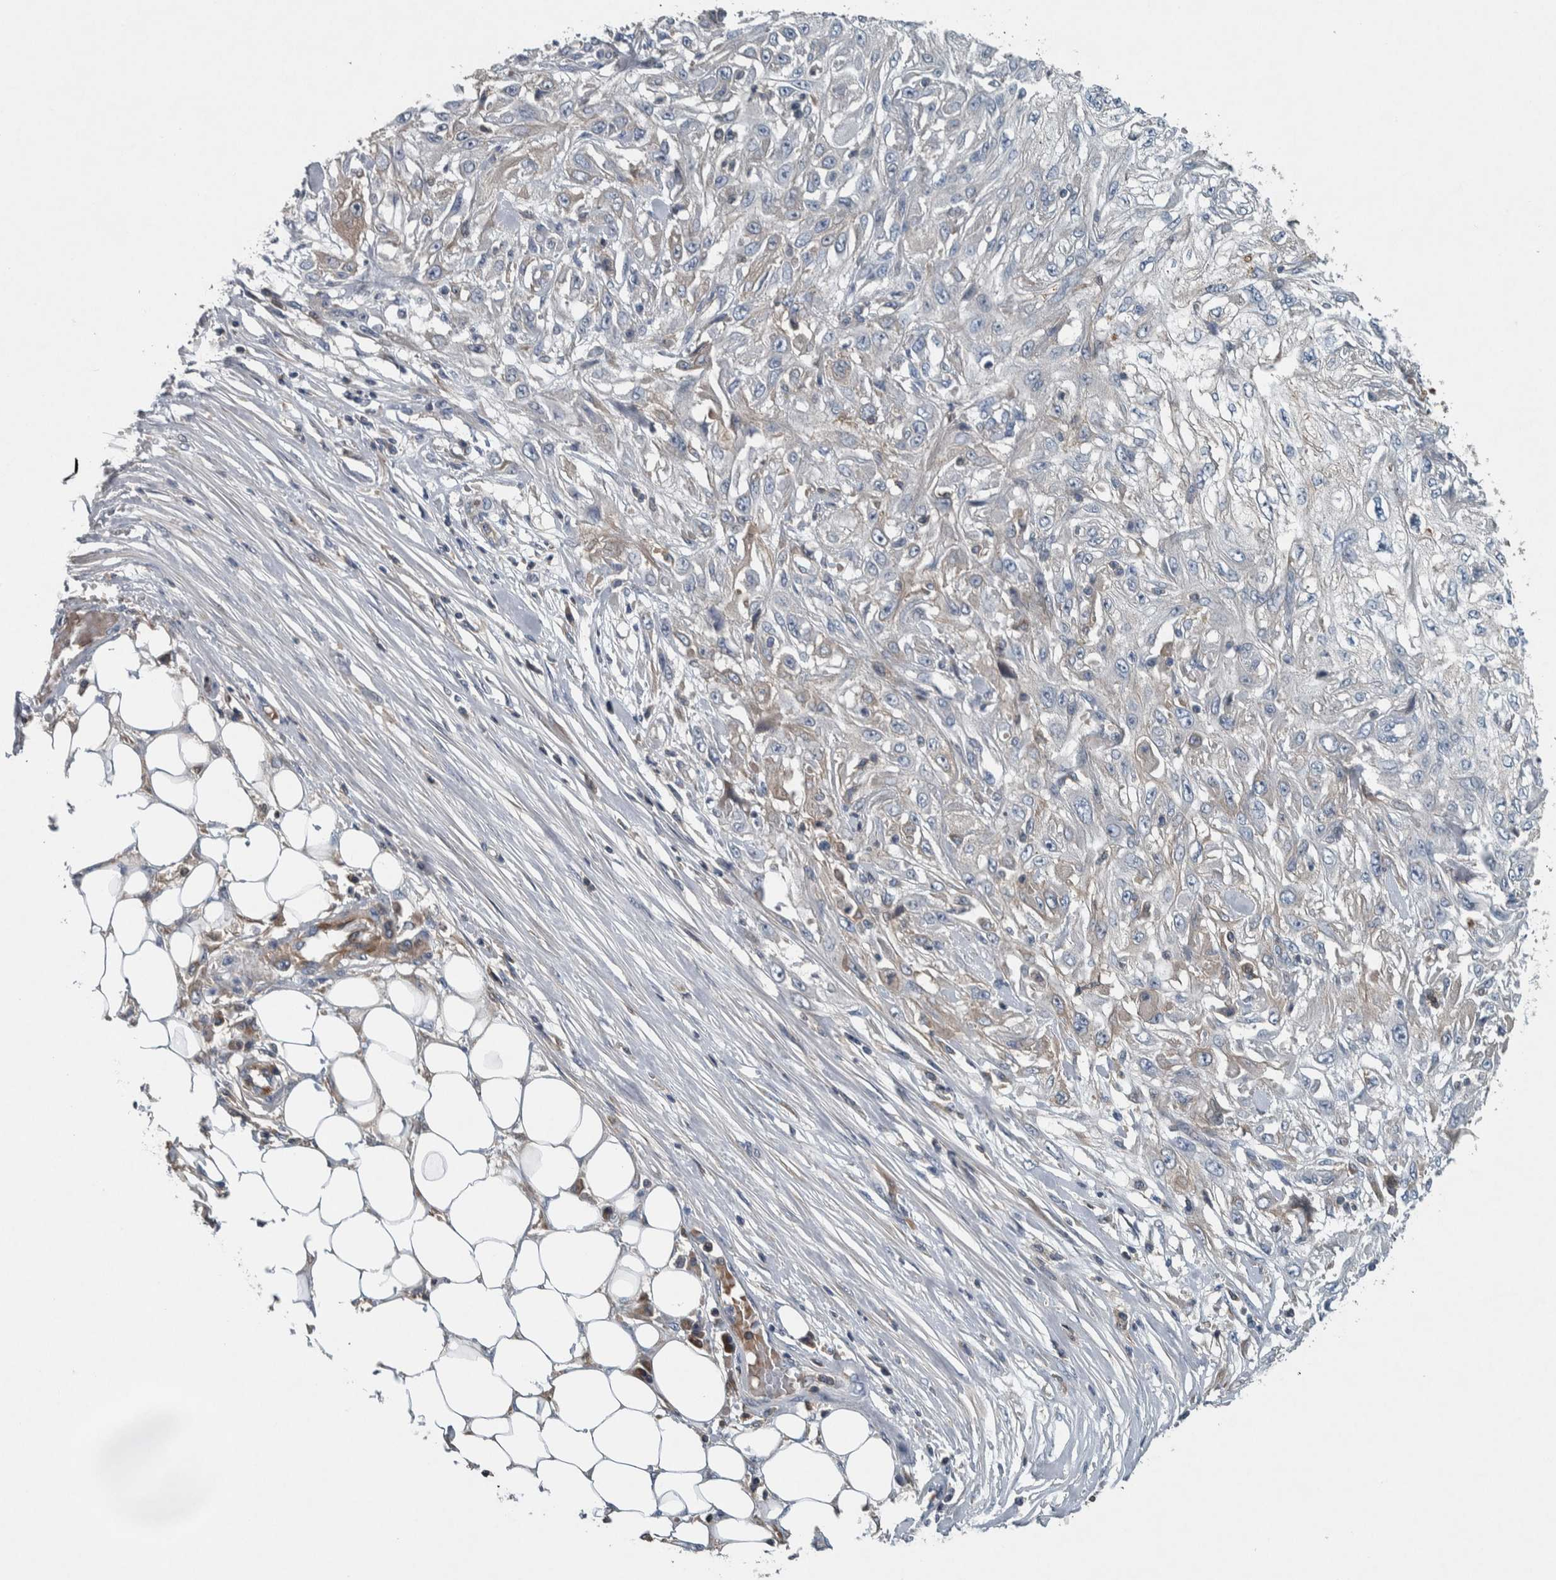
{"staining": {"intensity": "negative", "quantity": "none", "location": "none"}, "tissue": "skin cancer", "cell_type": "Tumor cells", "image_type": "cancer", "snomed": [{"axis": "morphology", "description": "Squamous cell carcinoma, NOS"}, {"axis": "morphology", "description": "Squamous cell carcinoma, metastatic, NOS"}, {"axis": "topography", "description": "Skin"}, {"axis": "topography", "description": "Lymph node"}], "caption": "Tumor cells show no significant protein staining in metastatic squamous cell carcinoma (skin).", "gene": "SERPINC1", "patient": {"sex": "male", "age": 75}}